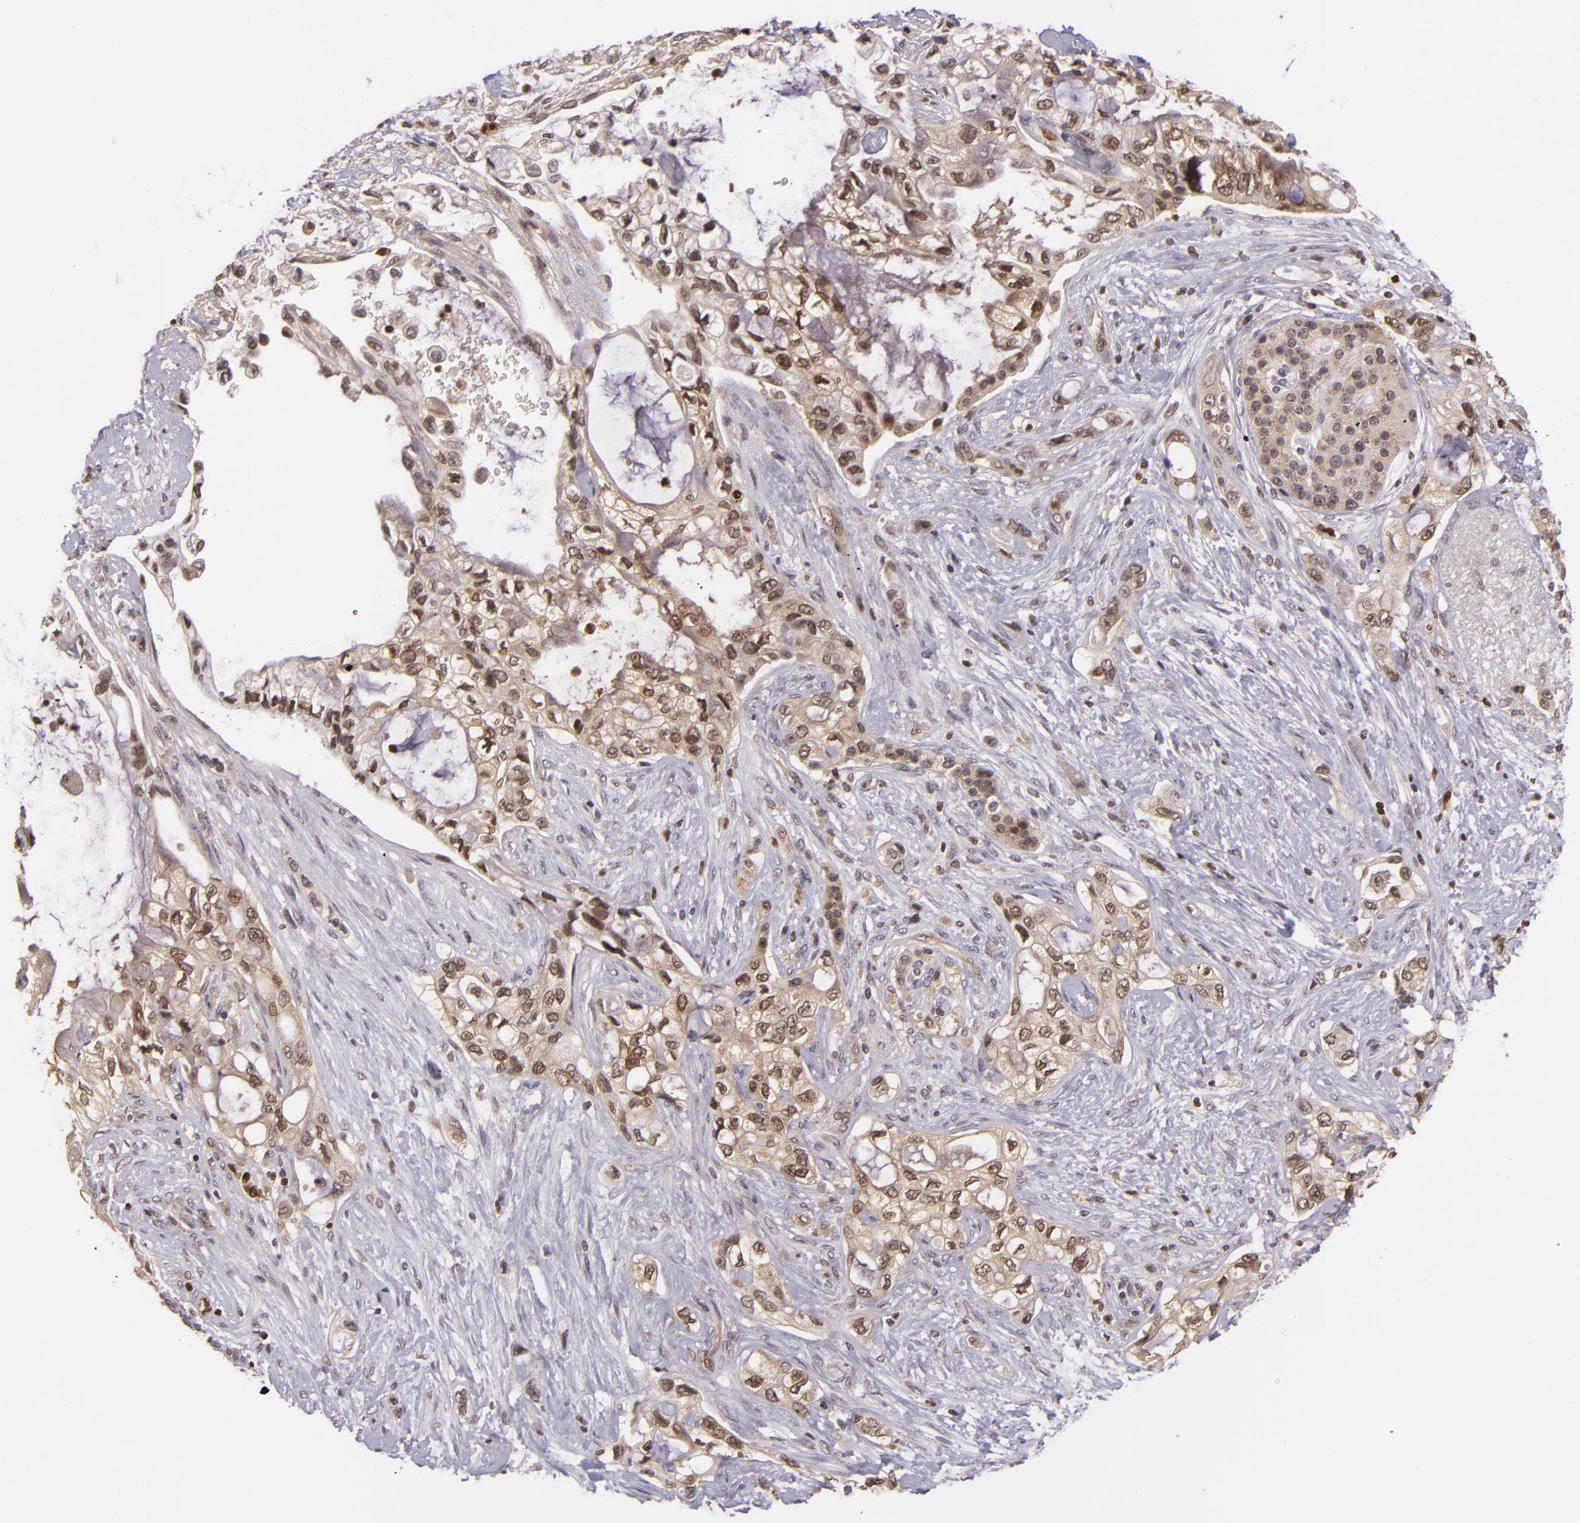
{"staining": {"intensity": "weak", "quantity": "25%-75%", "location": "cytoplasmic/membranous,nuclear"}, "tissue": "pancreatic cancer", "cell_type": "Tumor cells", "image_type": "cancer", "snomed": [{"axis": "morphology", "description": "Adenocarcinoma, NOS"}, {"axis": "topography", "description": "Pancreas"}], "caption": "This is an image of immunohistochemistry staining of pancreatic adenocarcinoma, which shows weak staining in the cytoplasmic/membranous and nuclear of tumor cells.", "gene": "ZBTB33", "patient": {"sex": "female", "age": 70}}